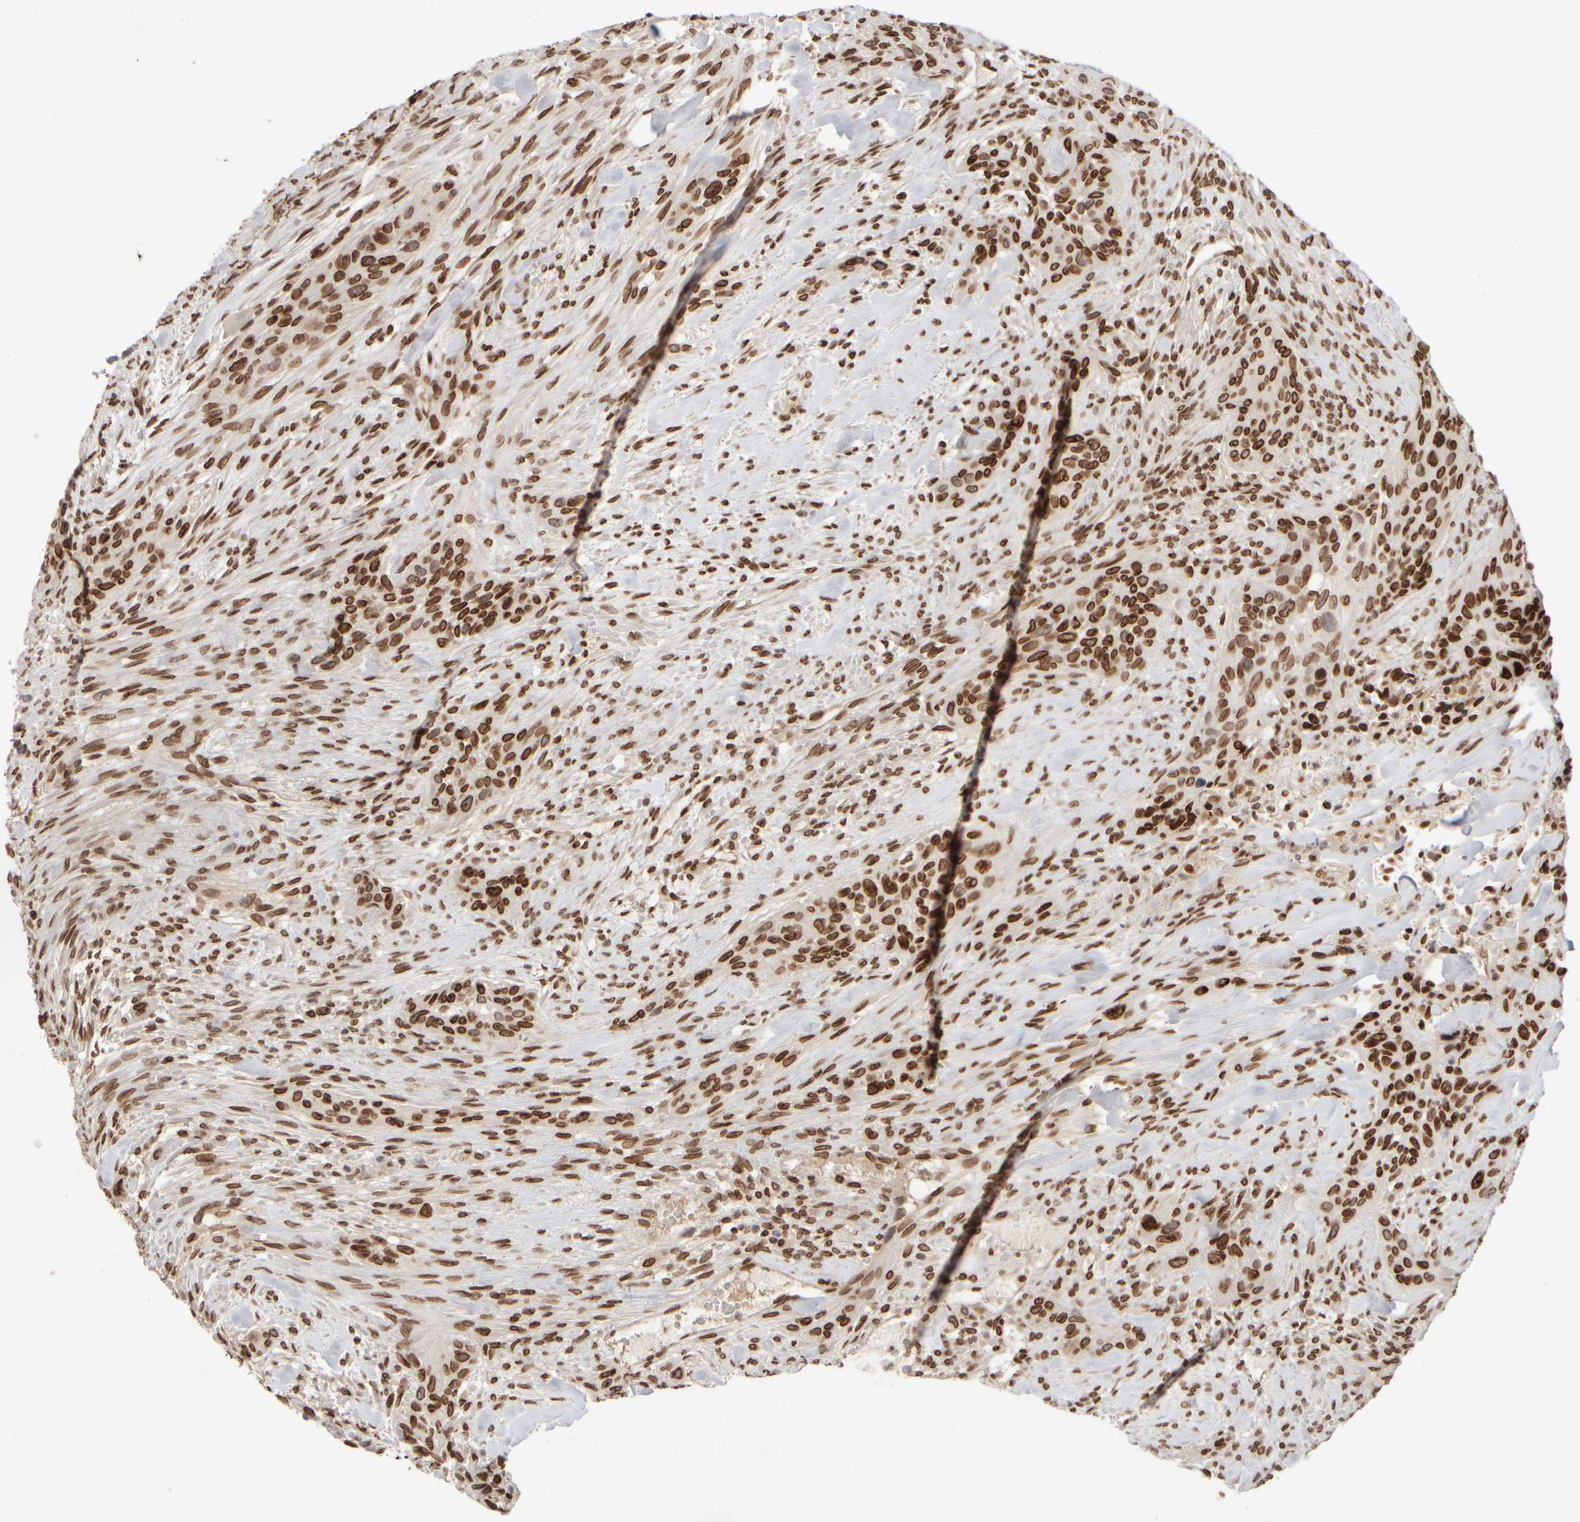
{"staining": {"intensity": "strong", "quantity": ">75%", "location": "cytoplasmic/membranous,nuclear"}, "tissue": "urothelial cancer", "cell_type": "Tumor cells", "image_type": "cancer", "snomed": [{"axis": "morphology", "description": "Urothelial carcinoma, High grade"}, {"axis": "topography", "description": "Urinary bladder"}], "caption": "Human urothelial cancer stained for a protein (brown) displays strong cytoplasmic/membranous and nuclear positive staining in approximately >75% of tumor cells.", "gene": "ZC3HC1", "patient": {"sex": "male", "age": 35}}